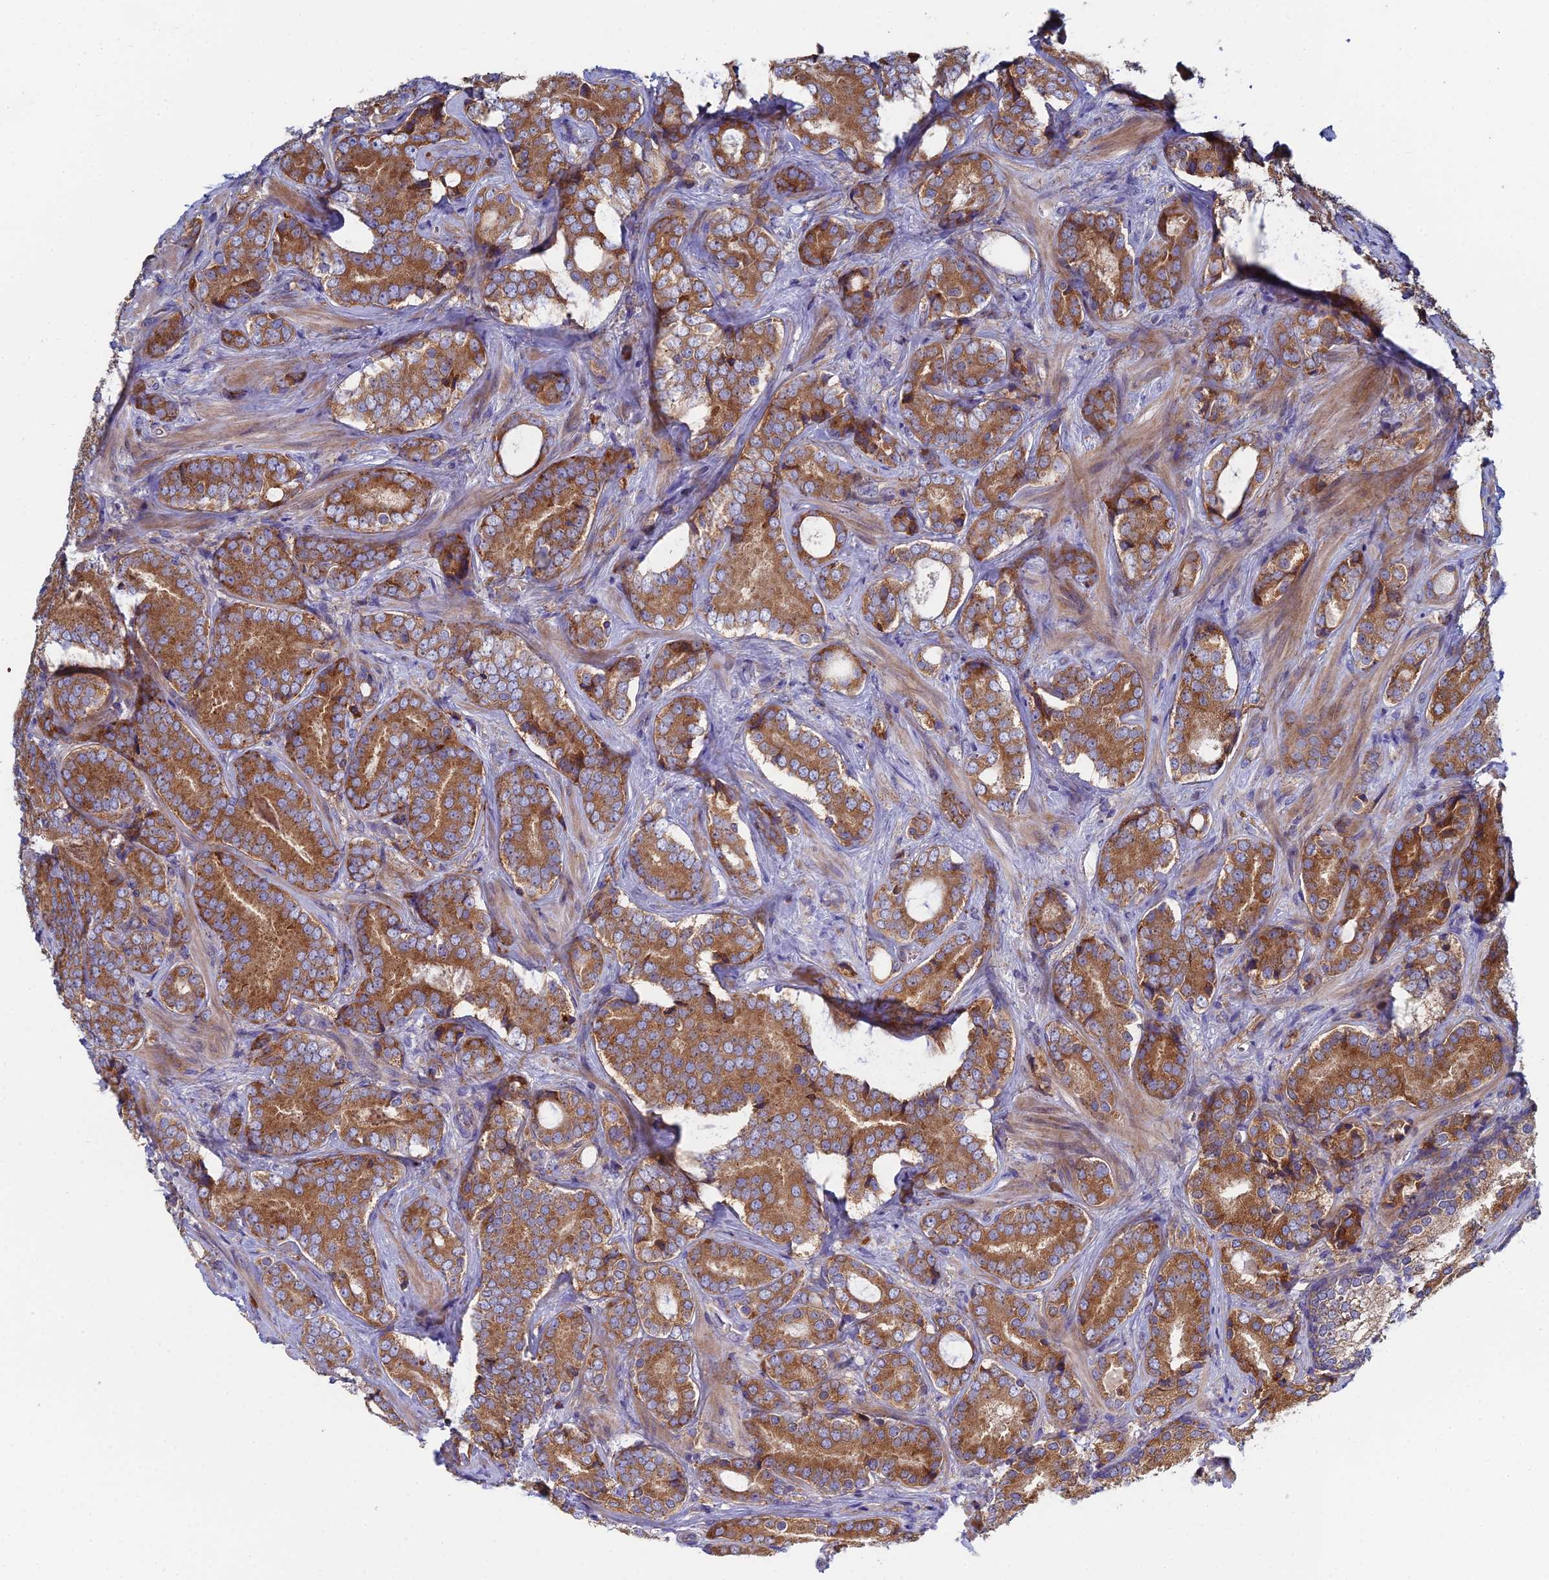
{"staining": {"intensity": "strong", "quantity": ">75%", "location": "cytoplasmic/membranous"}, "tissue": "prostate cancer", "cell_type": "Tumor cells", "image_type": "cancer", "snomed": [{"axis": "morphology", "description": "Adenocarcinoma, Low grade"}, {"axis": "topography", "description": "Prostate"}], "caption": "Human prostate adenocarcinoma (low-grade) stained for a protein (brown) displays strong cytoplasmic/membranous positive expression in about >75% of tumor cells.", "gene": "CLCN3", "patient": {"sex": "male", "age": 58}}